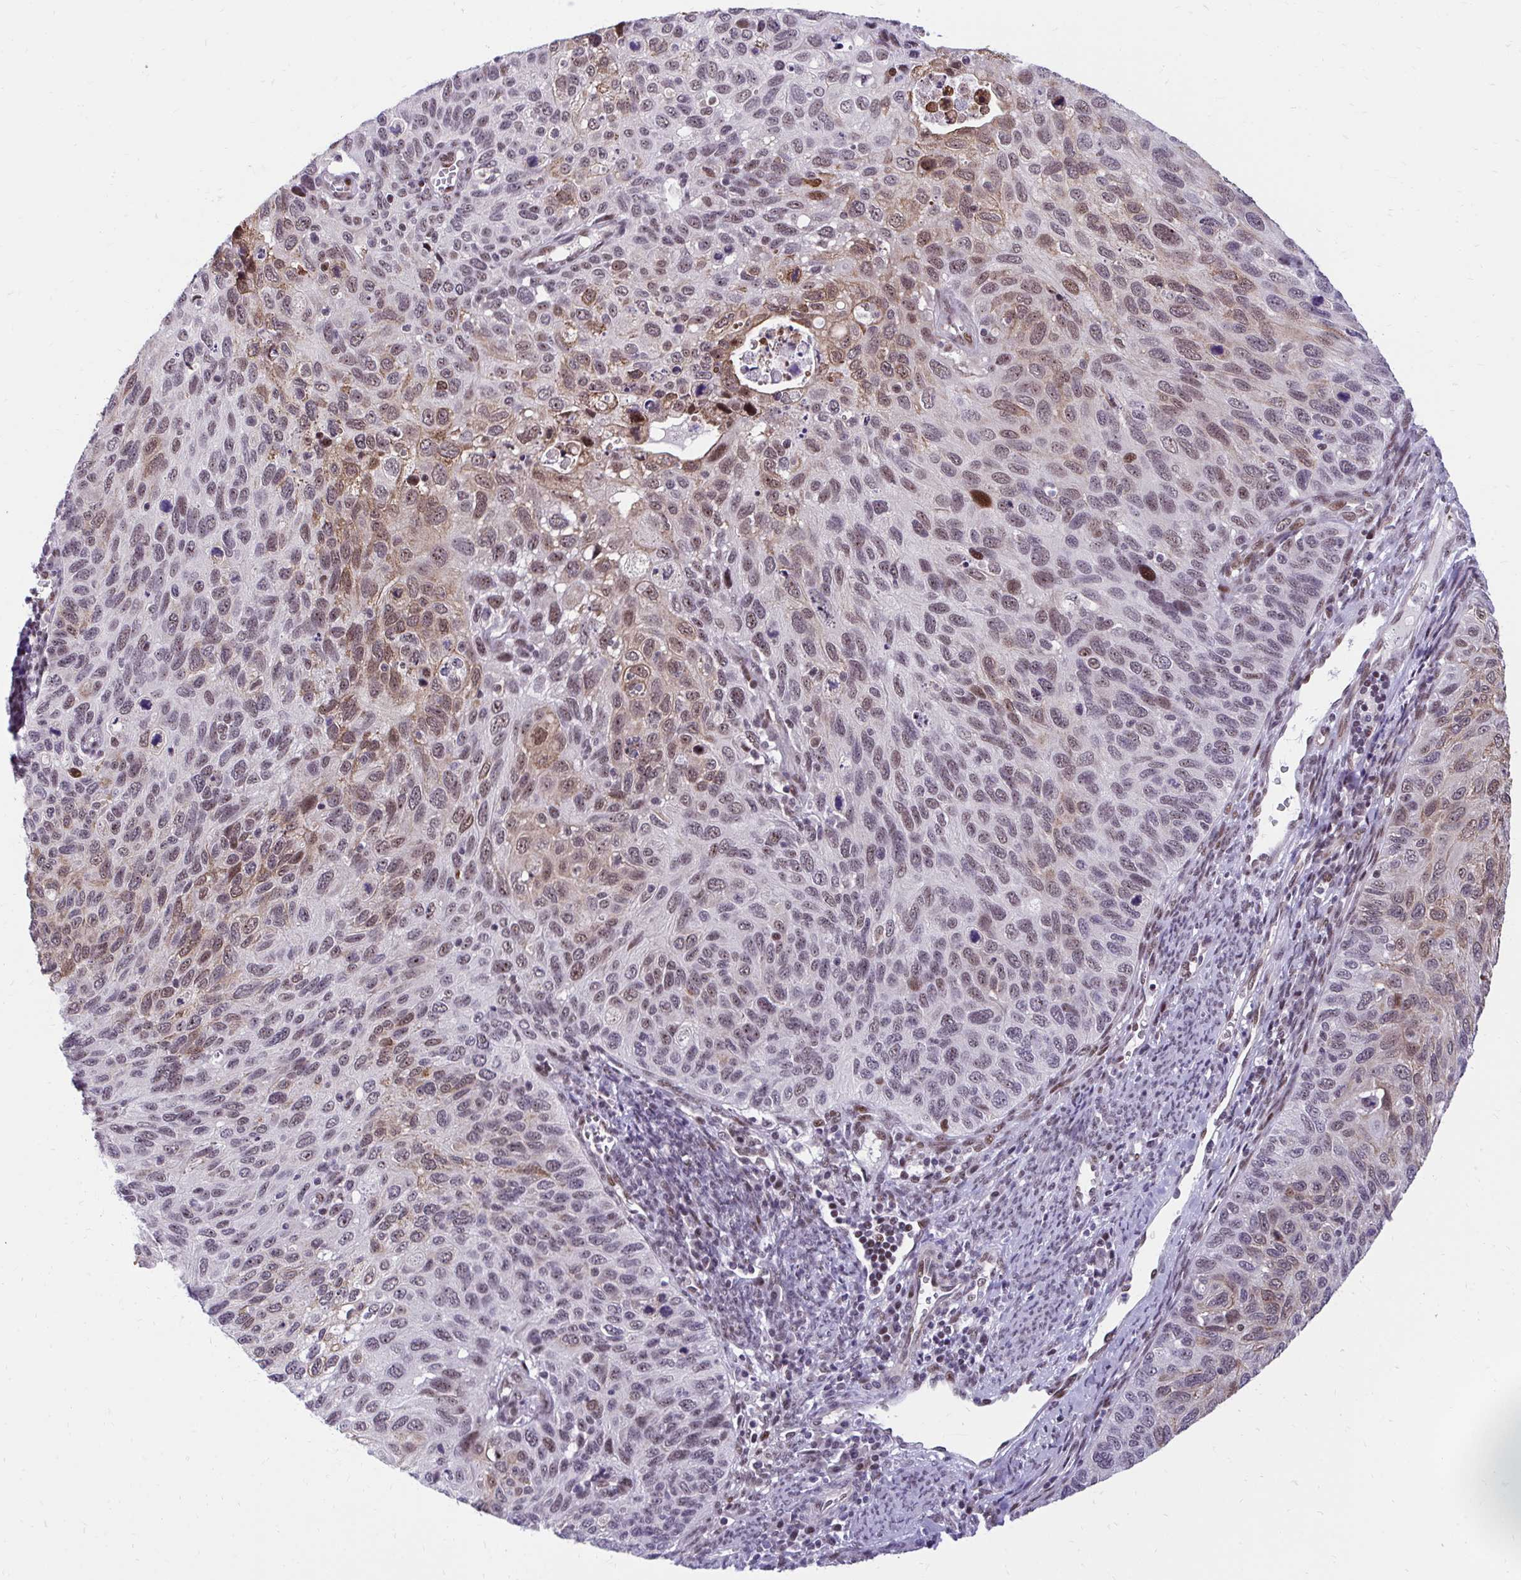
{"staining": {"intensity": "moderate", "quantity": "25%-75%", "location": "cytoplasmic/membranous,nuclear"}, "tissue": "cervical cancer", "cell_type": "Tumor cells", "image_type": "cancer", "snomed": [{"axis": "morphology", "description": "Squamous cell carcinoma, NOS"}, {"axis": "topography", "description": "Cervix"}], "caption": "Brown immunohistochemical staining in cervical cancer shows moderate cytoplasmic/membranous and nuclear staining in approximately 25%-75% of tumor cells.", "gene": "HOXA4", "patient": {"sex": "female", "age": 70}}